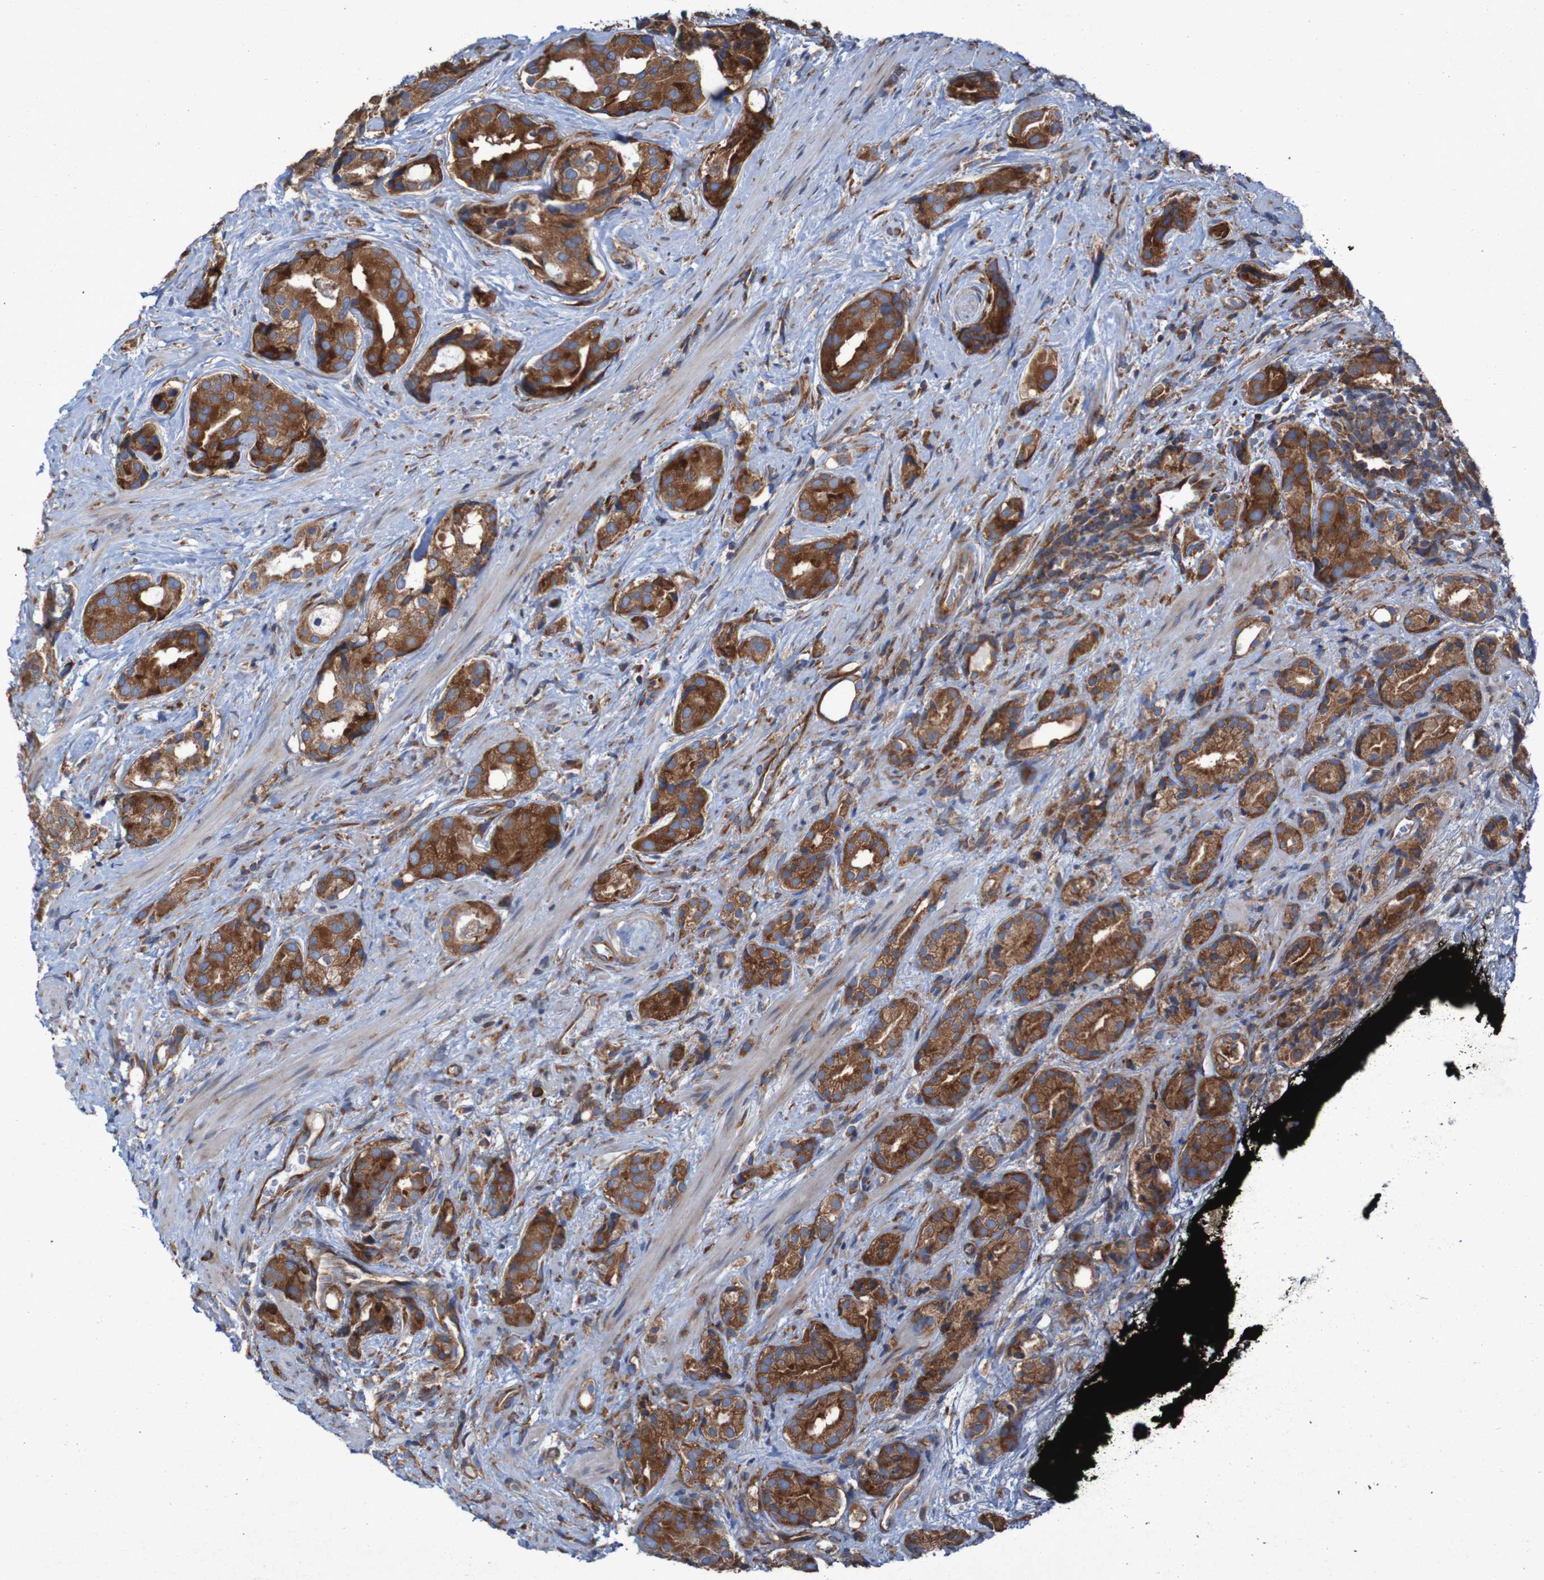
{"staining": {"intensity": "strong", "quantity": ">75%", "location": "cytoplasmic/membranous"}, "tissue": "prostate cancer", "cell_type": "Tumor cells", "image_type": "cancer", "snomed": [{"axis": "morphology", "description": "Adenocarcinoma, High grade"}, {"axis": "topography", "description": "Prostate"}], "caption": "Immunohistochemical staining of human high-grade adenocarcinoma (prostate) demonstrates high levels of strong cytoplasmic/membranous positivity in about >75% of tumor cells. (Stains: DAB in brown, nuclei in blue, Microscopy: brightfield microscopy at high magnification).", "gene": "RPL10", "patient": {"sex": "male", "age": 71}}